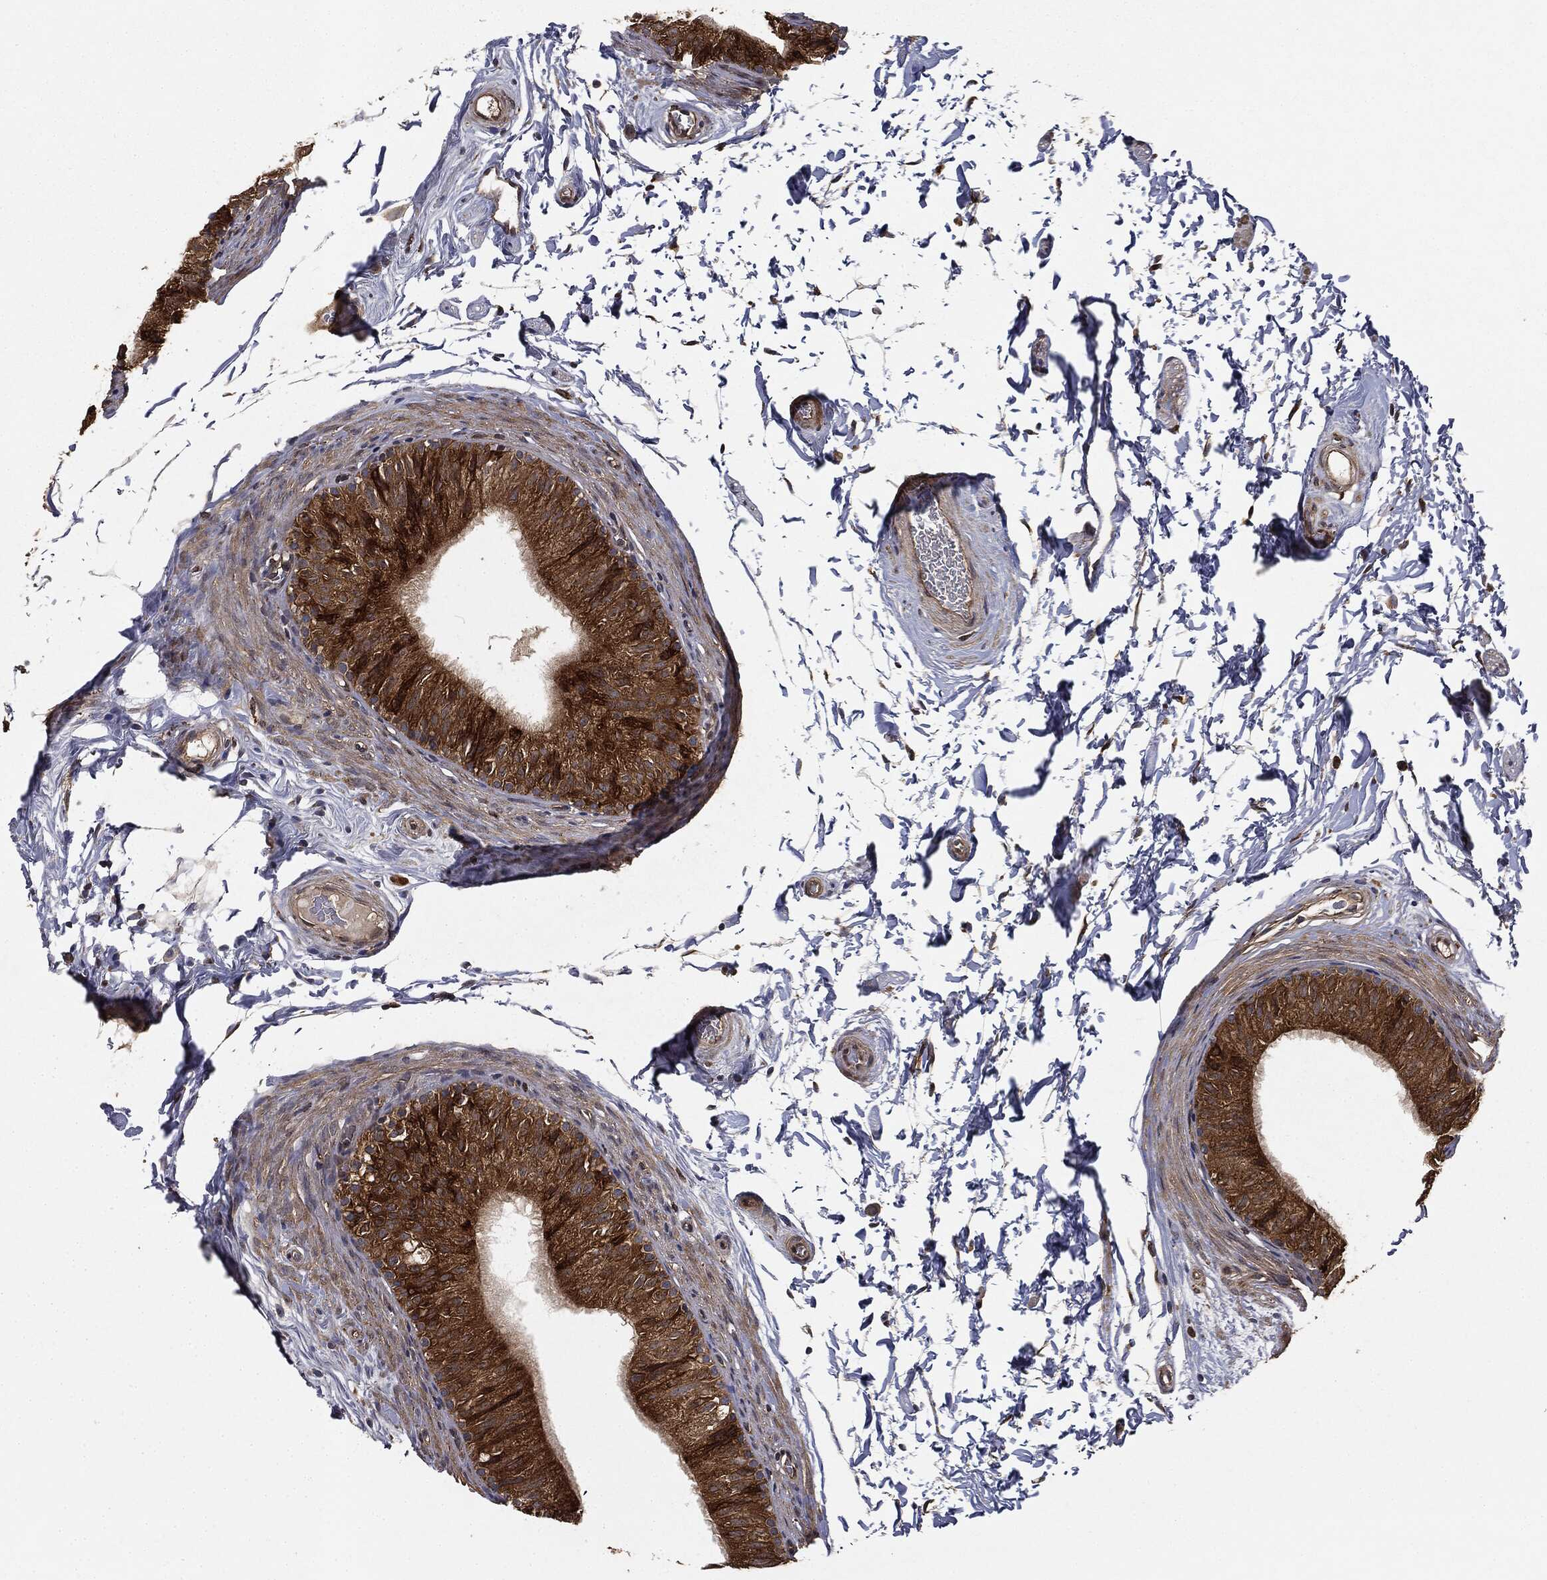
{"staining": {"intensity": "strong", "quantity": ">75%", "location": "cytoplasmic/membranous"}, "tissue": "epididymis", "cell_type": "Glandular cells", "image_type": "normal", "snomed": [{"axis": "morphology", "description": "Normal tissue, NOS"}, {"axis": "topography", "description": "Epididymis"}], "caption": "An immunohistochemistry (IHC) micrograph of unremarkable tissue is shown. Protein staining in brown labels strong cytoplasmic/membranous positivity in epididymis within glandular cells.", "gene": "MIER2", "patient": {"sex": "male", "age": 34}}